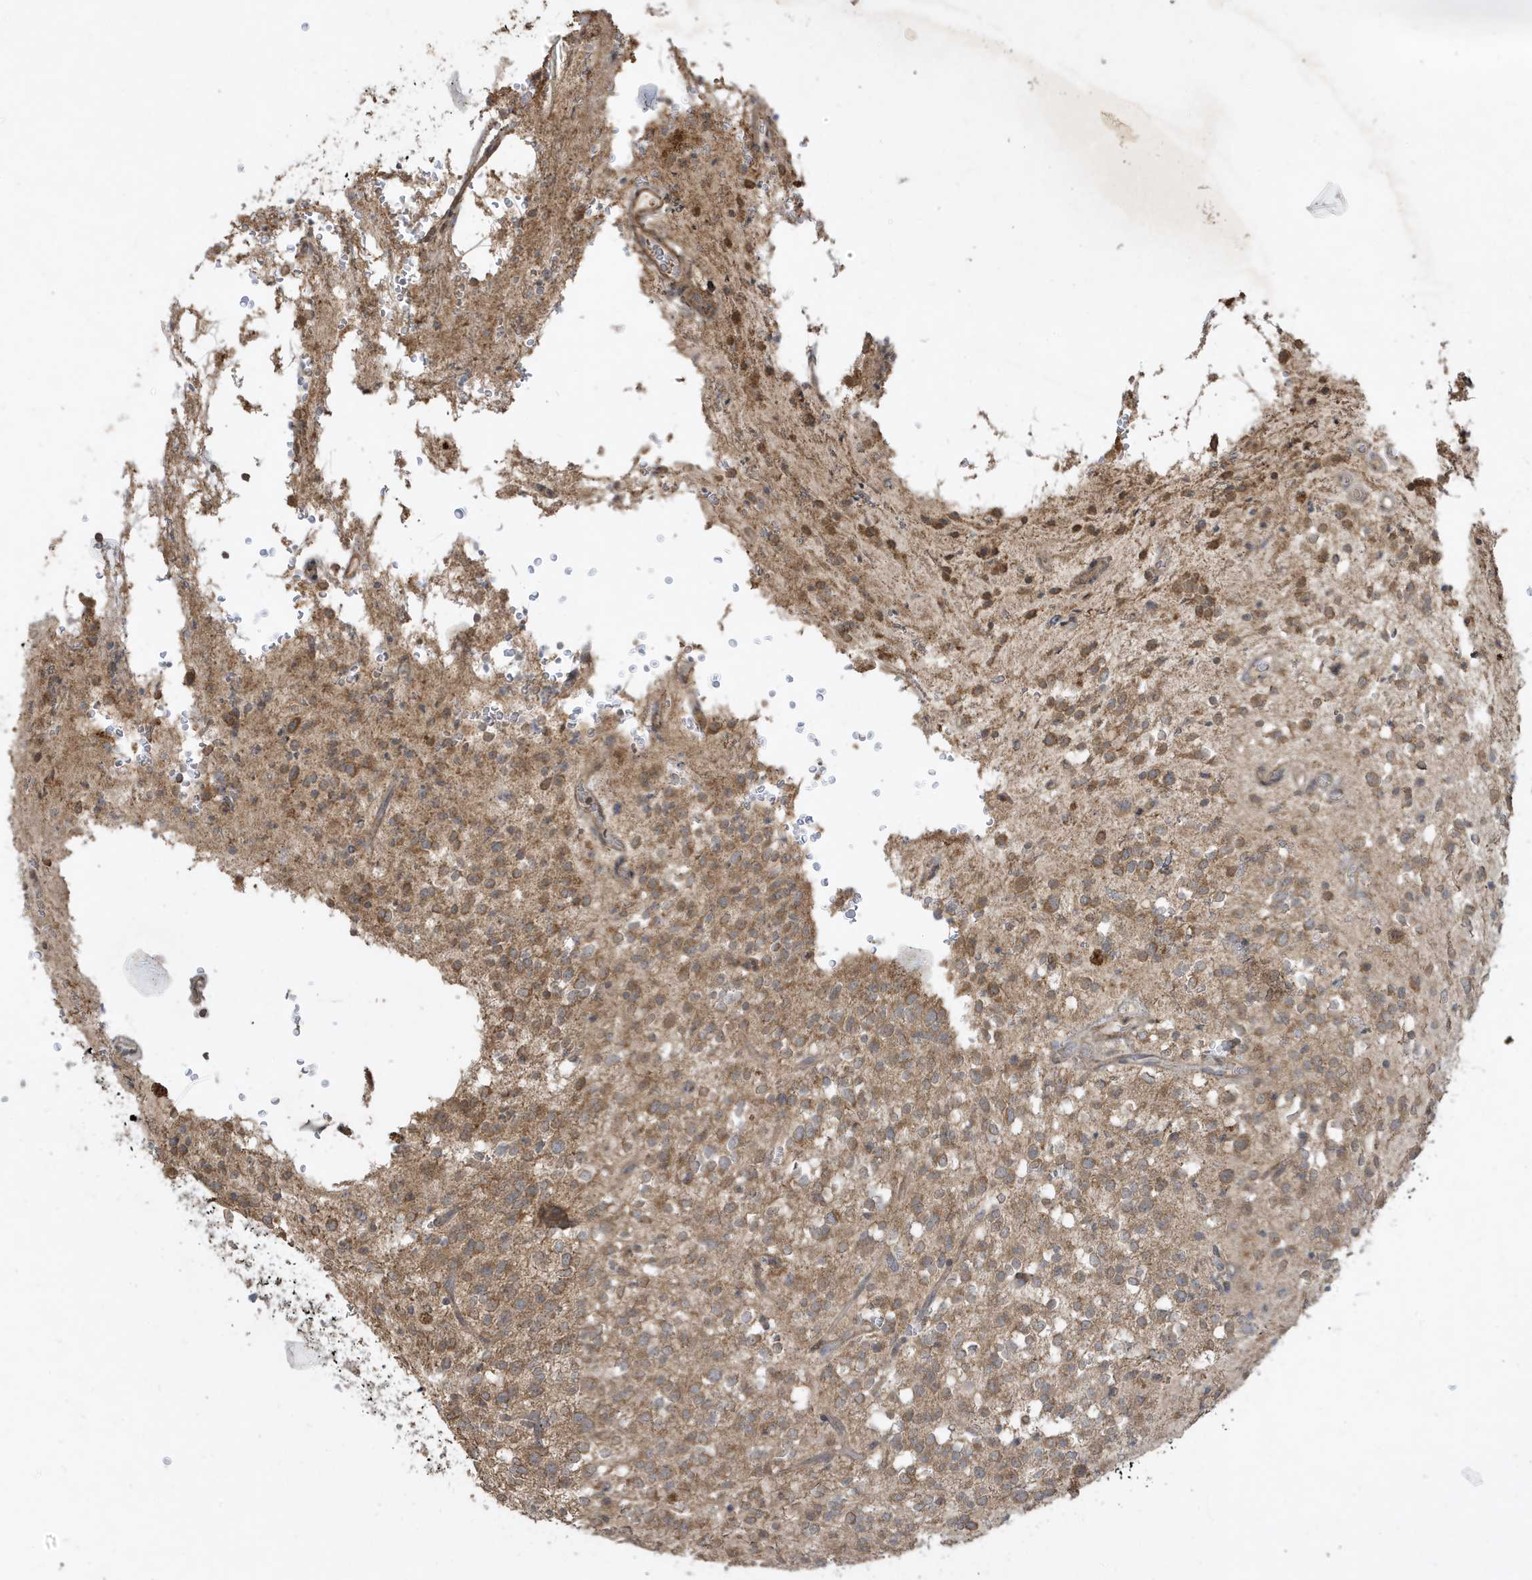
{"staining": {"intensity": "moderate", "quantity": ">75%", "location": "cytoplasmic/membranous"}, "tissue": "glioma", "cell_type": "Tumor cells", "image_type": "cancer", "snomed": [{"axis": "morphology", "description": "Glioma, malignant, High grade"}, {"axis": "topography", "description": "Brain"}], "caption": "Immunohistochemistry histopathology image of human glioma stained for a protein (brown), which shows medium levels of moderate cytoplasmic/membranous expression in approximately >75% of tumor cells.", "gene": "PRRT3", "patient": {"sex": "male", "age": 34}}